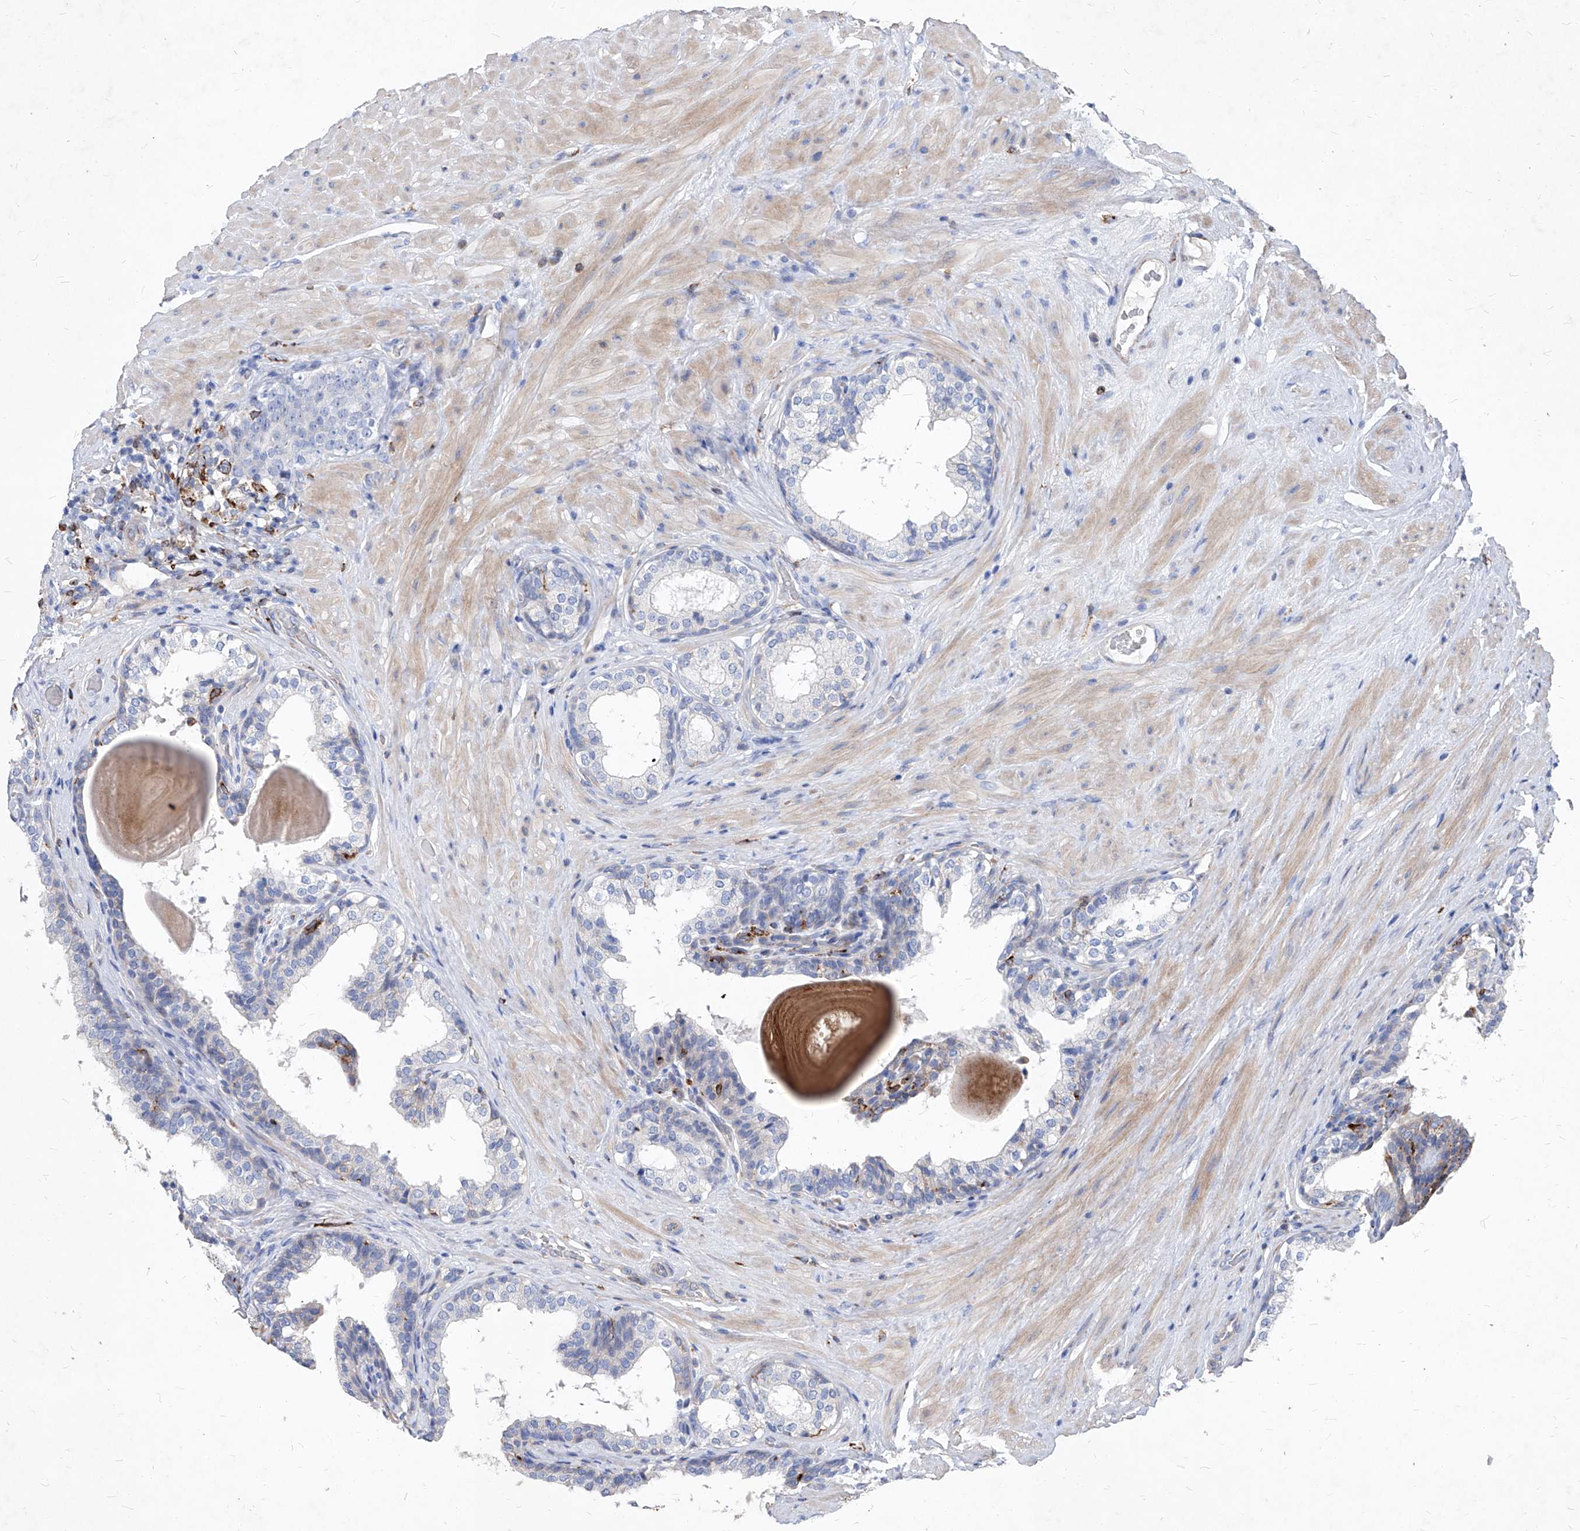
{"staining": {"intensity": "negative", "quantity": "none", "location": "none"}, "tissue": "prostate cancer", "cell_type": "Tumor cells", "image_type": "cancer", "snomed": [{"axis": "morphology", "description": "Adenocarcinoma, High grade"}, {"axis": "topography", "description": "Prostate"}], "caption": "Human adenocarcinoma (high-grade) (prostate) stained for a protein using immunohistochemistry demonstrates no staining in tumor cells.", "gene": "UBOX5", "patient": {"sex": "male", "age": 56}}